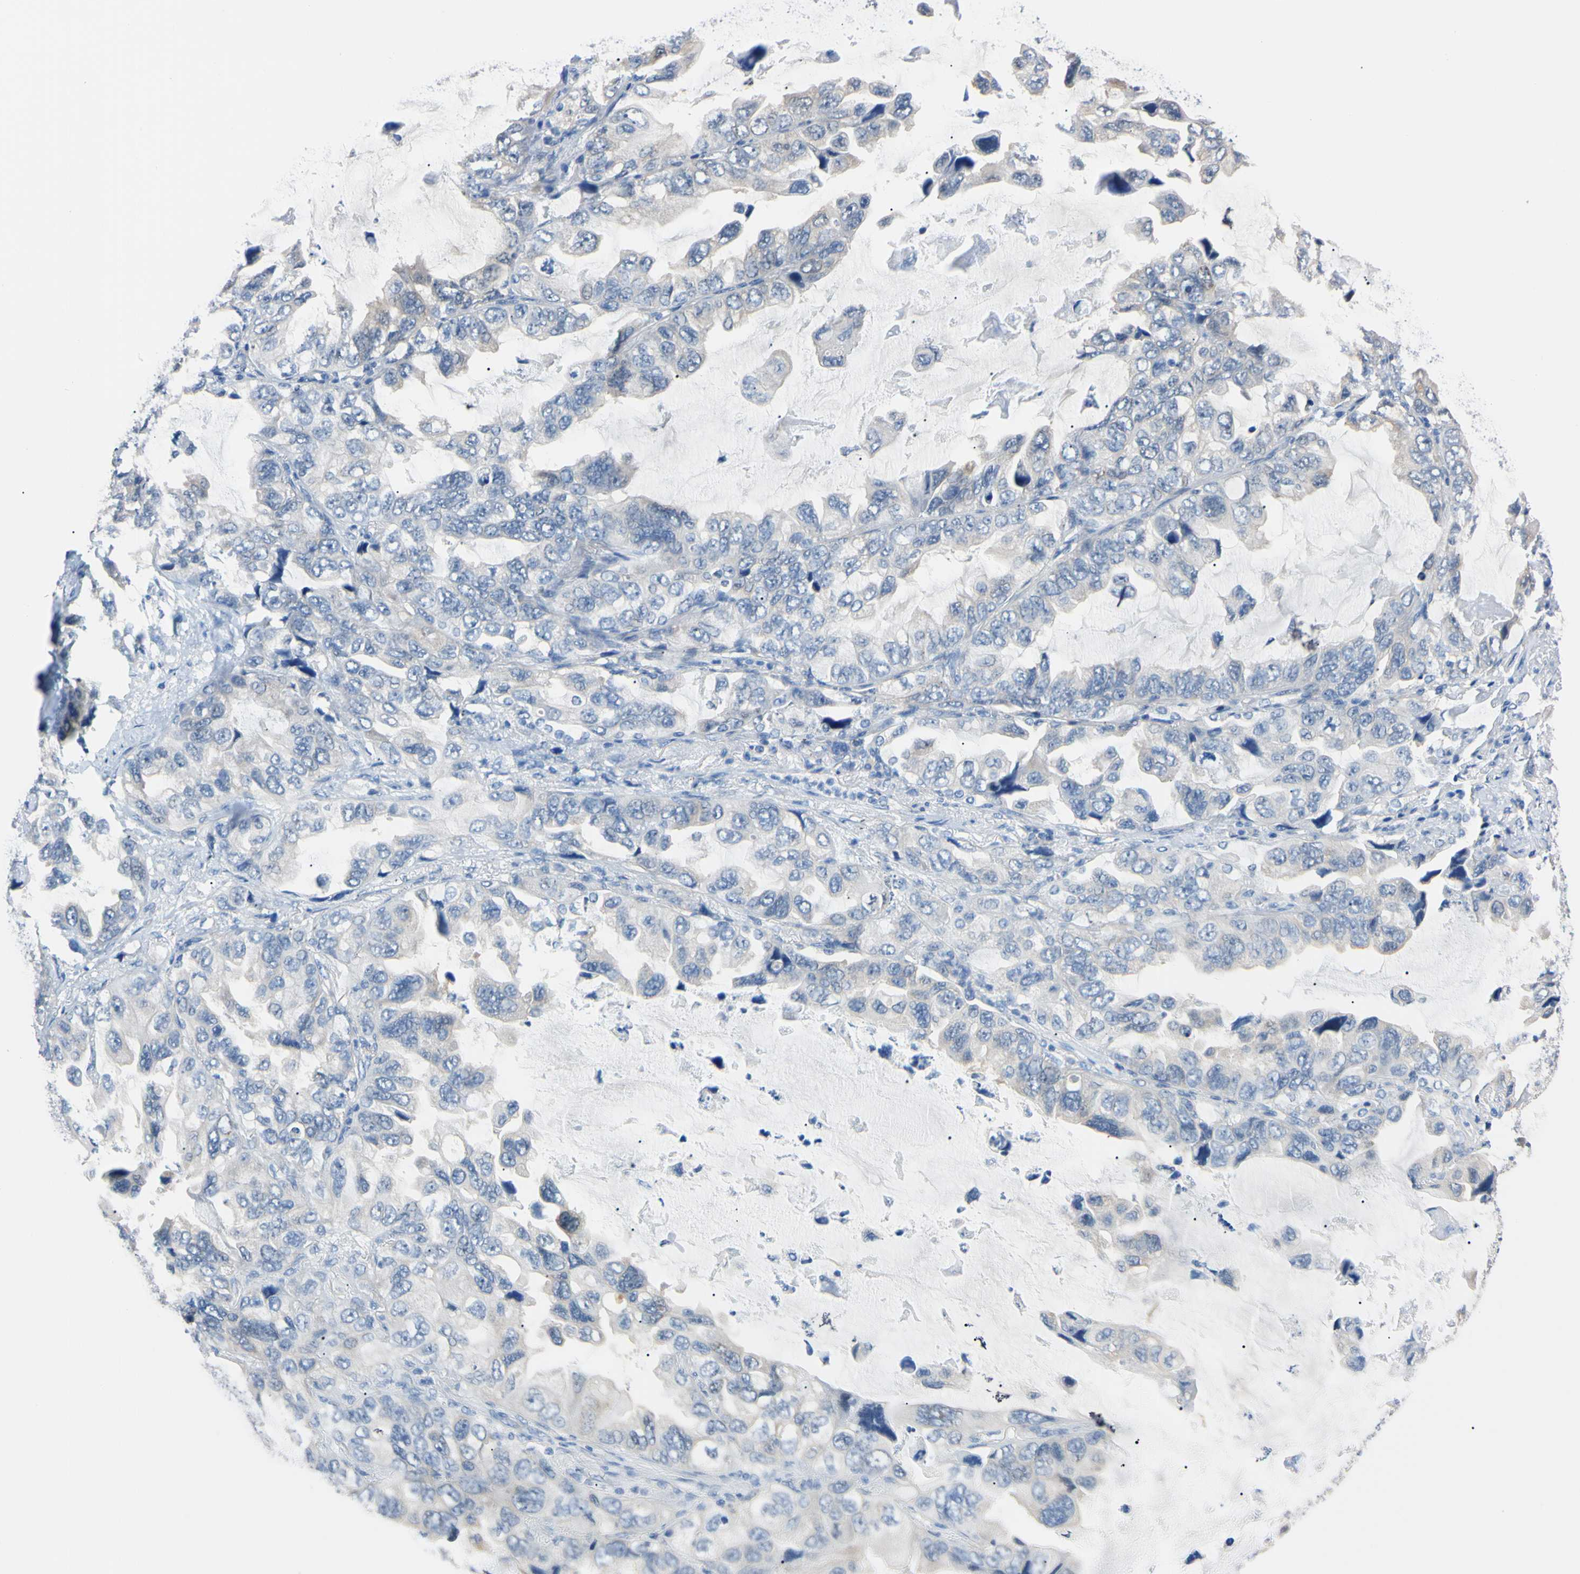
{"staining": {"intensity": "negative", "quantity": "none", "location": "none"}, "tissue": "lung cancer", "cell_type": "Tumor cells", "image_type": "cancer", "snomed": [{"axis": "morphology", "description": "Squamous cell carcinoma, NOS"}, {"axis": "topography", "description": "Lung"}], "caption": "Human lung cancer (squamous cell carcinoma) stained for a protein using IHC exhibits no expression in tumor cells.", "gene": "RARS1", "patient": {"sex": "female", "age": 73}}